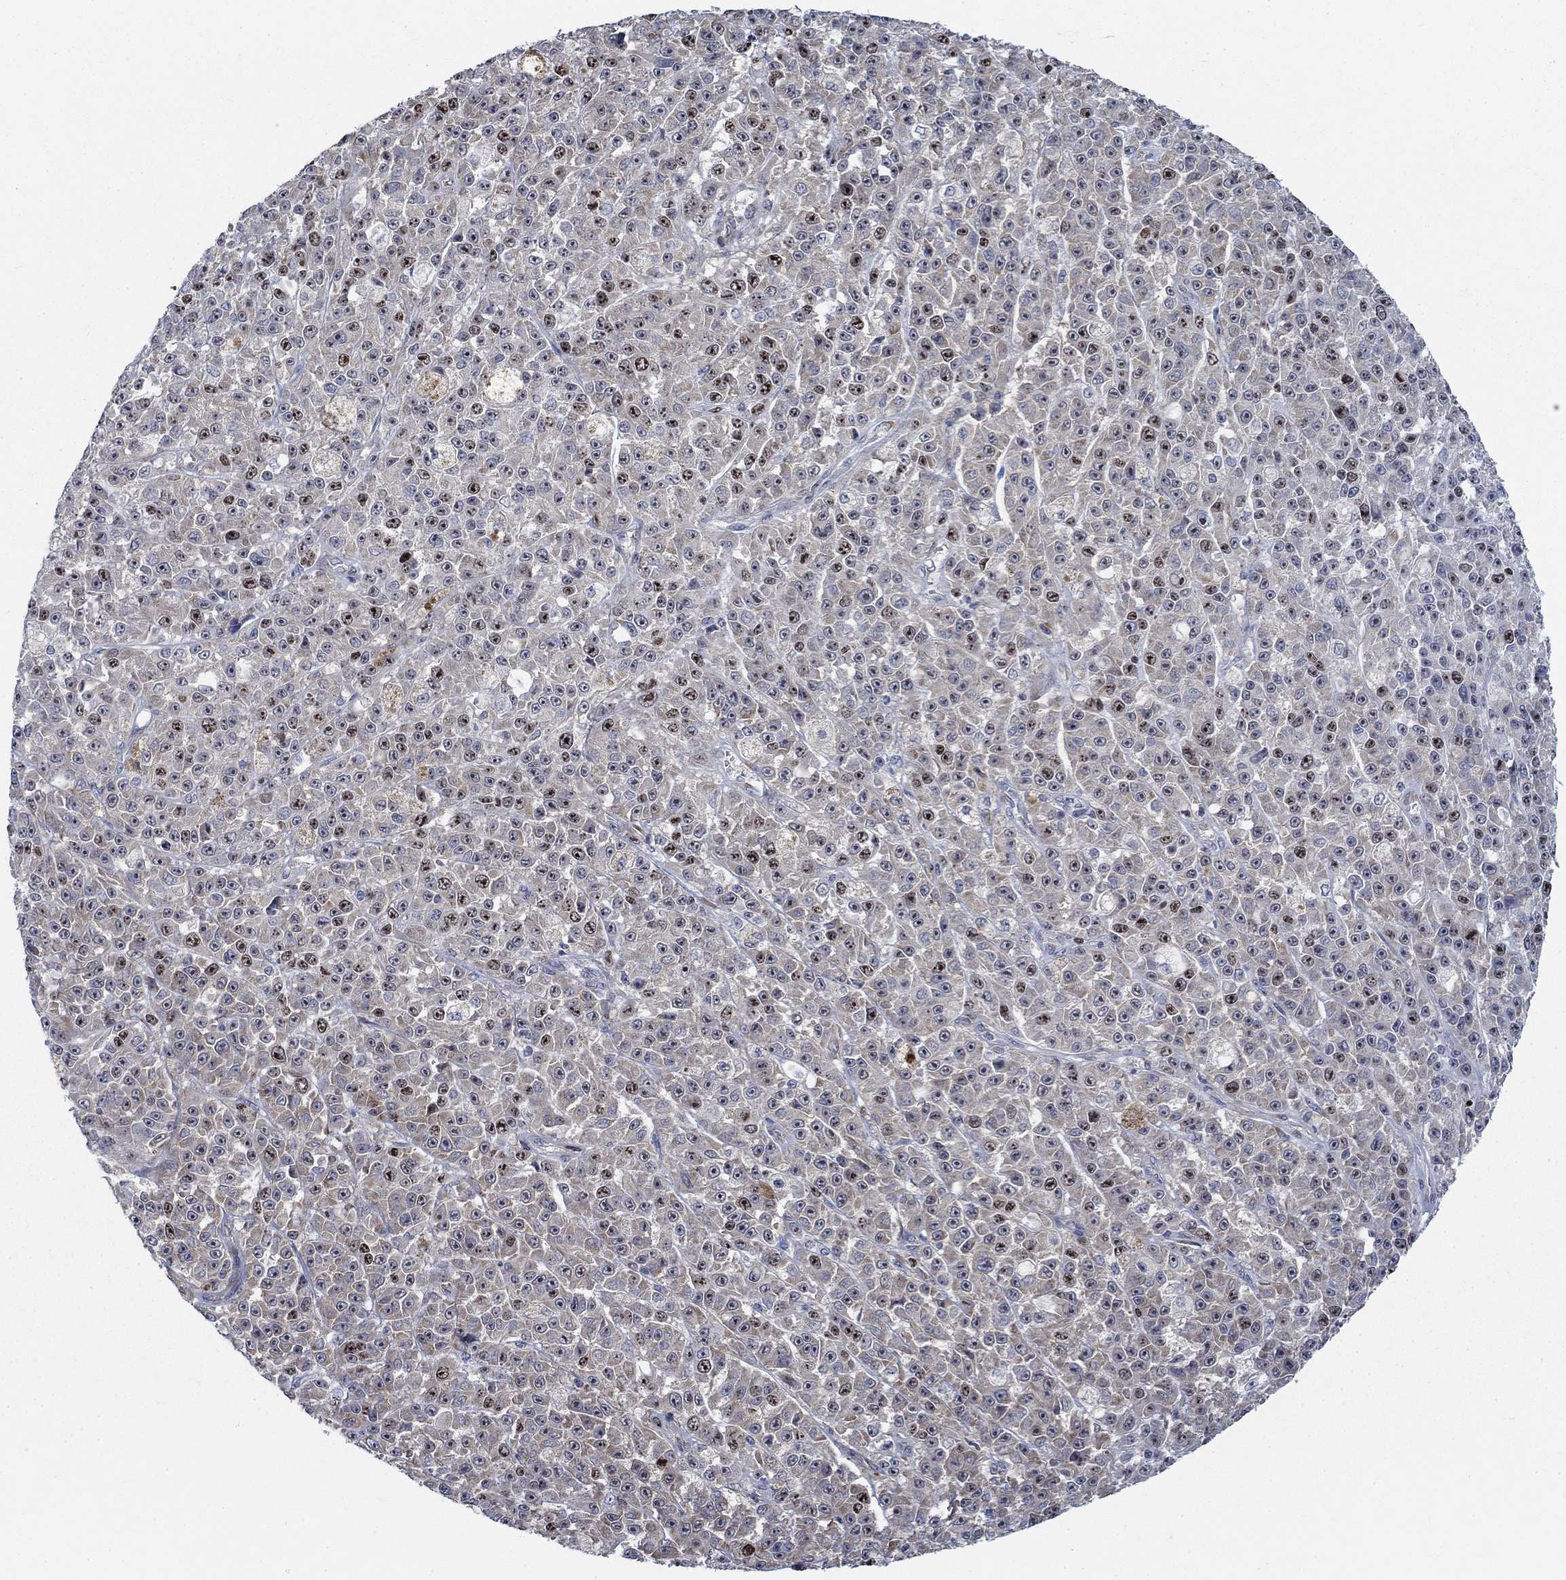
{"staining": {"intensity": "moderate", "quantity": "<25%", "location": "nuclear"}, "tissue": "melanoma", "cell_type": "Tumor cells", "image_type": "cancer", "snomed": [{"axis": "morphology", "description": "Malignant melanoma, NOS"}, {"axis": "topography", "description": "Skin"}], "caption": "This is a micrograph of immunohistochemistry staining of malignant melanoma, which shows moderate staining in the nuclear of tumor cells.", "gene": "MMP24", "patient": {"sex": "female", "age": 58}}